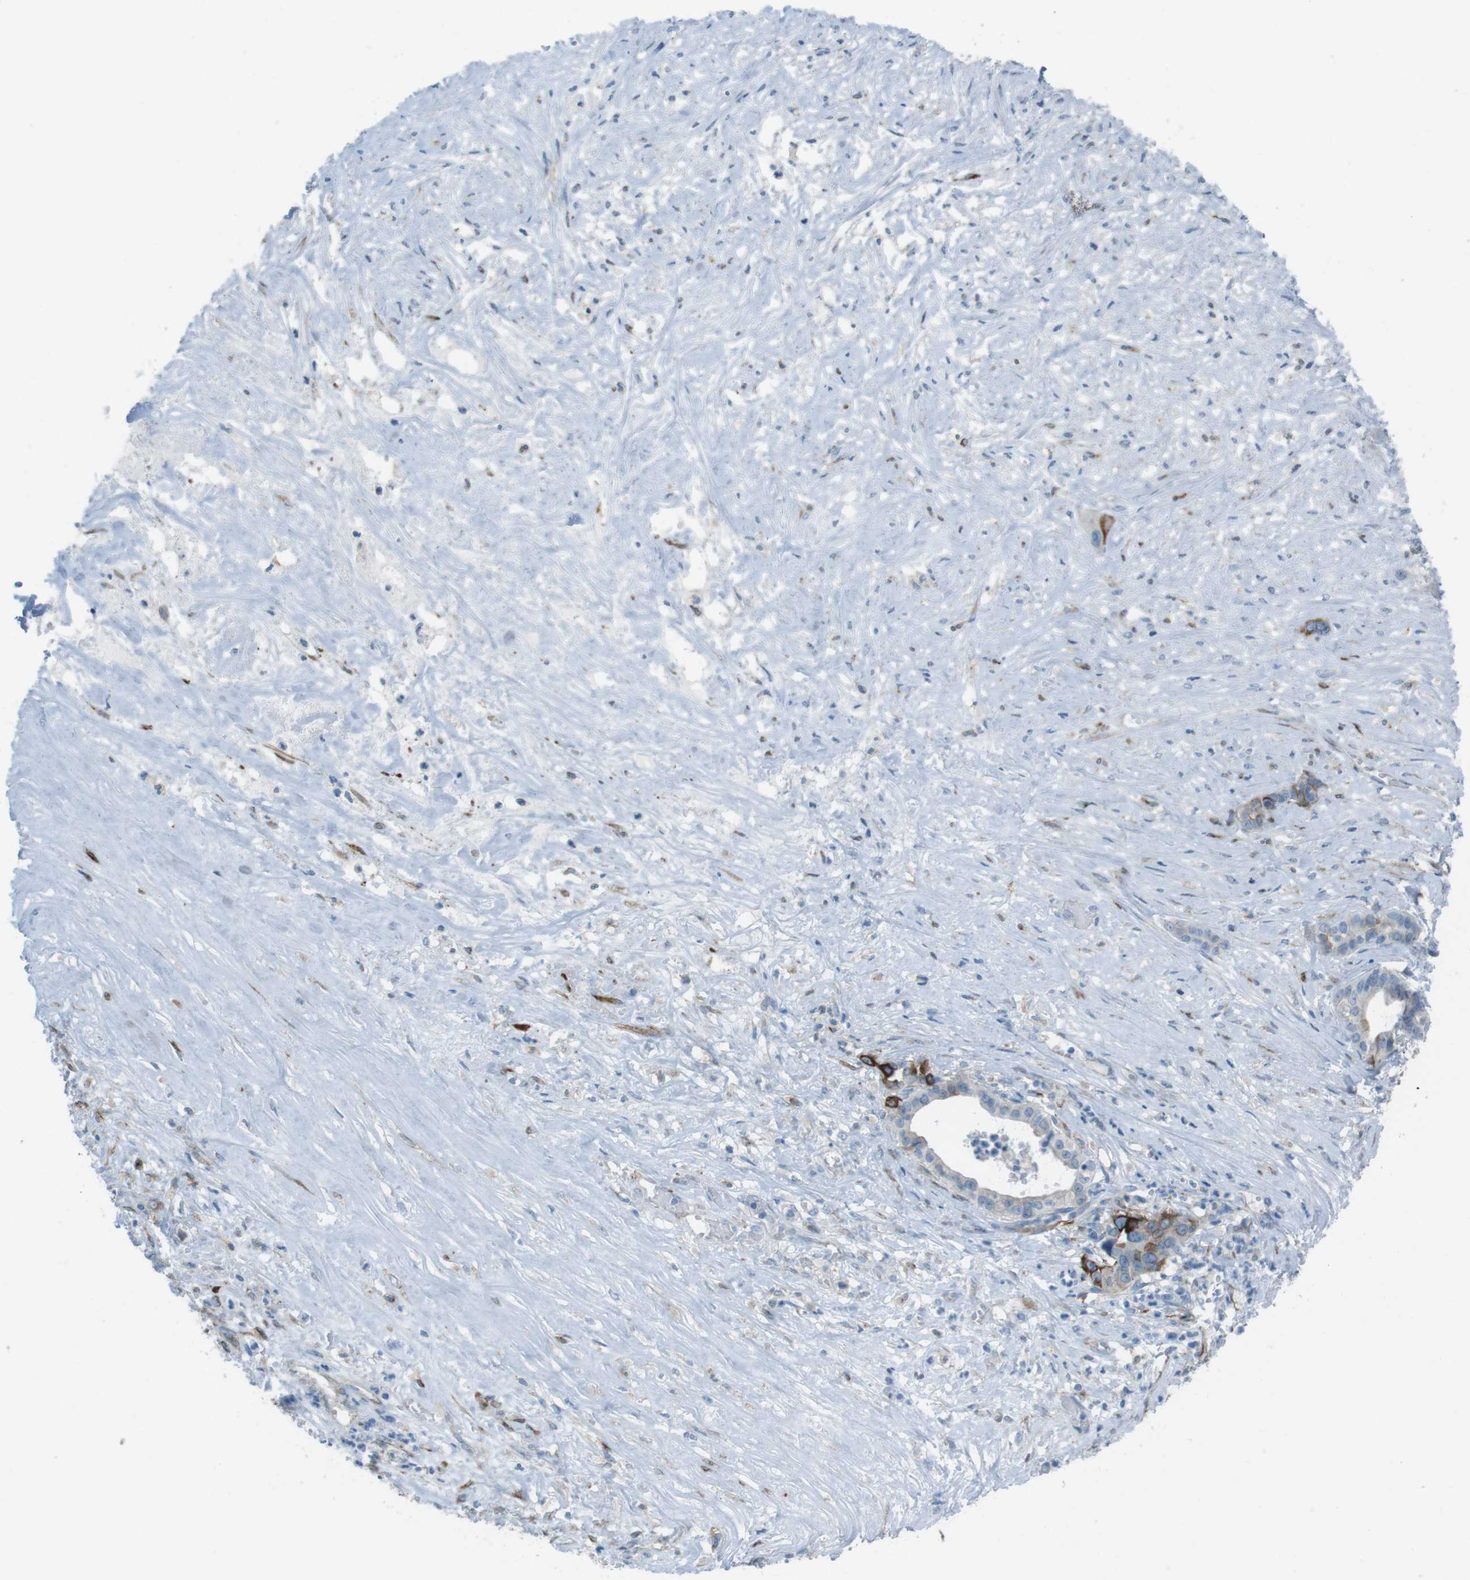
{"staining": {"intensity": "weak", "quantity": "25%-75%", "location": "cytoplasmic/membranous"}, "tissue": "liver cancer", "cell_type": "Tumor cells", "image_type": "cancer", "snomed": [{"axis": "morphology", "description": "Cholangiocarcinoma"}, {"axis": "topography", "description": "Liver"}], "caption": "Protein staining displays weak cytoplasmic/membranous expression in approximately 25%-75% of tumor cells in cholangiocarcinoma (liver). The protein is stained brown, and the nuclei are stained in blue (DAB (3,3'-diaminobenzidine) IHC with brightfield microscopy, high magnification).", "gene": "TUBB2A", "patient": {"sex": "female", "age": 61}}